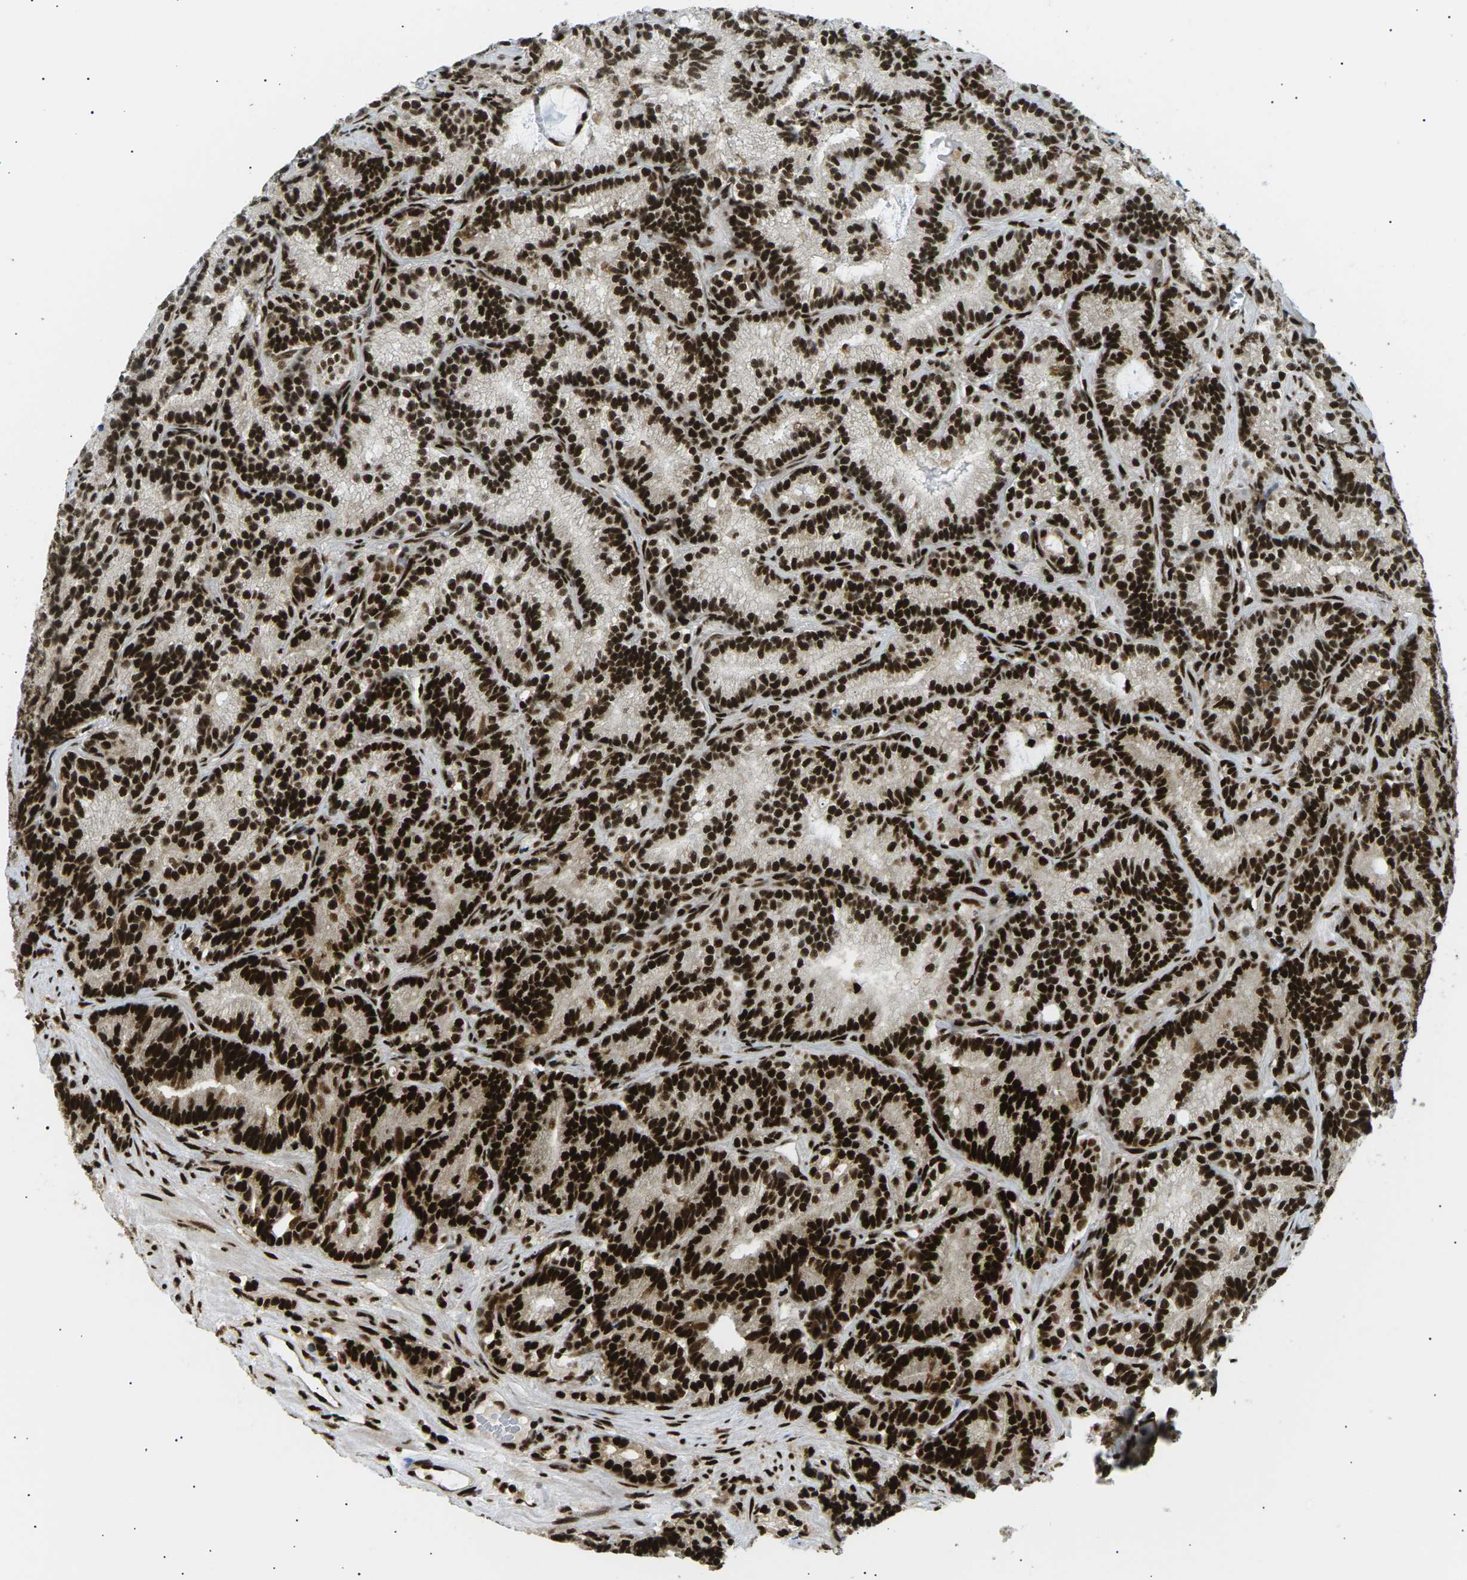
{"staining": {"intensity": "strong", "quantity": ">75%", "location": "nuclear"}, "tissue": "prostate cancer", "cell_type": "Tumor cells", "image_type": "cancer", "snomed": [{"axis": "morphology", "description": "Adenocarcinoma, Low grade"}, {"axis": "topography", "description": "Prostate"}], "caption": "This is a micrograph of immunohistochemistry (IHC) staining of prostate cancer (adenocarcinoma (low-grade)), which shows strong staining in the nuclear of tumor cells.", "gene": "RPA2", "patient": {"sex": "male", "age": 89}}